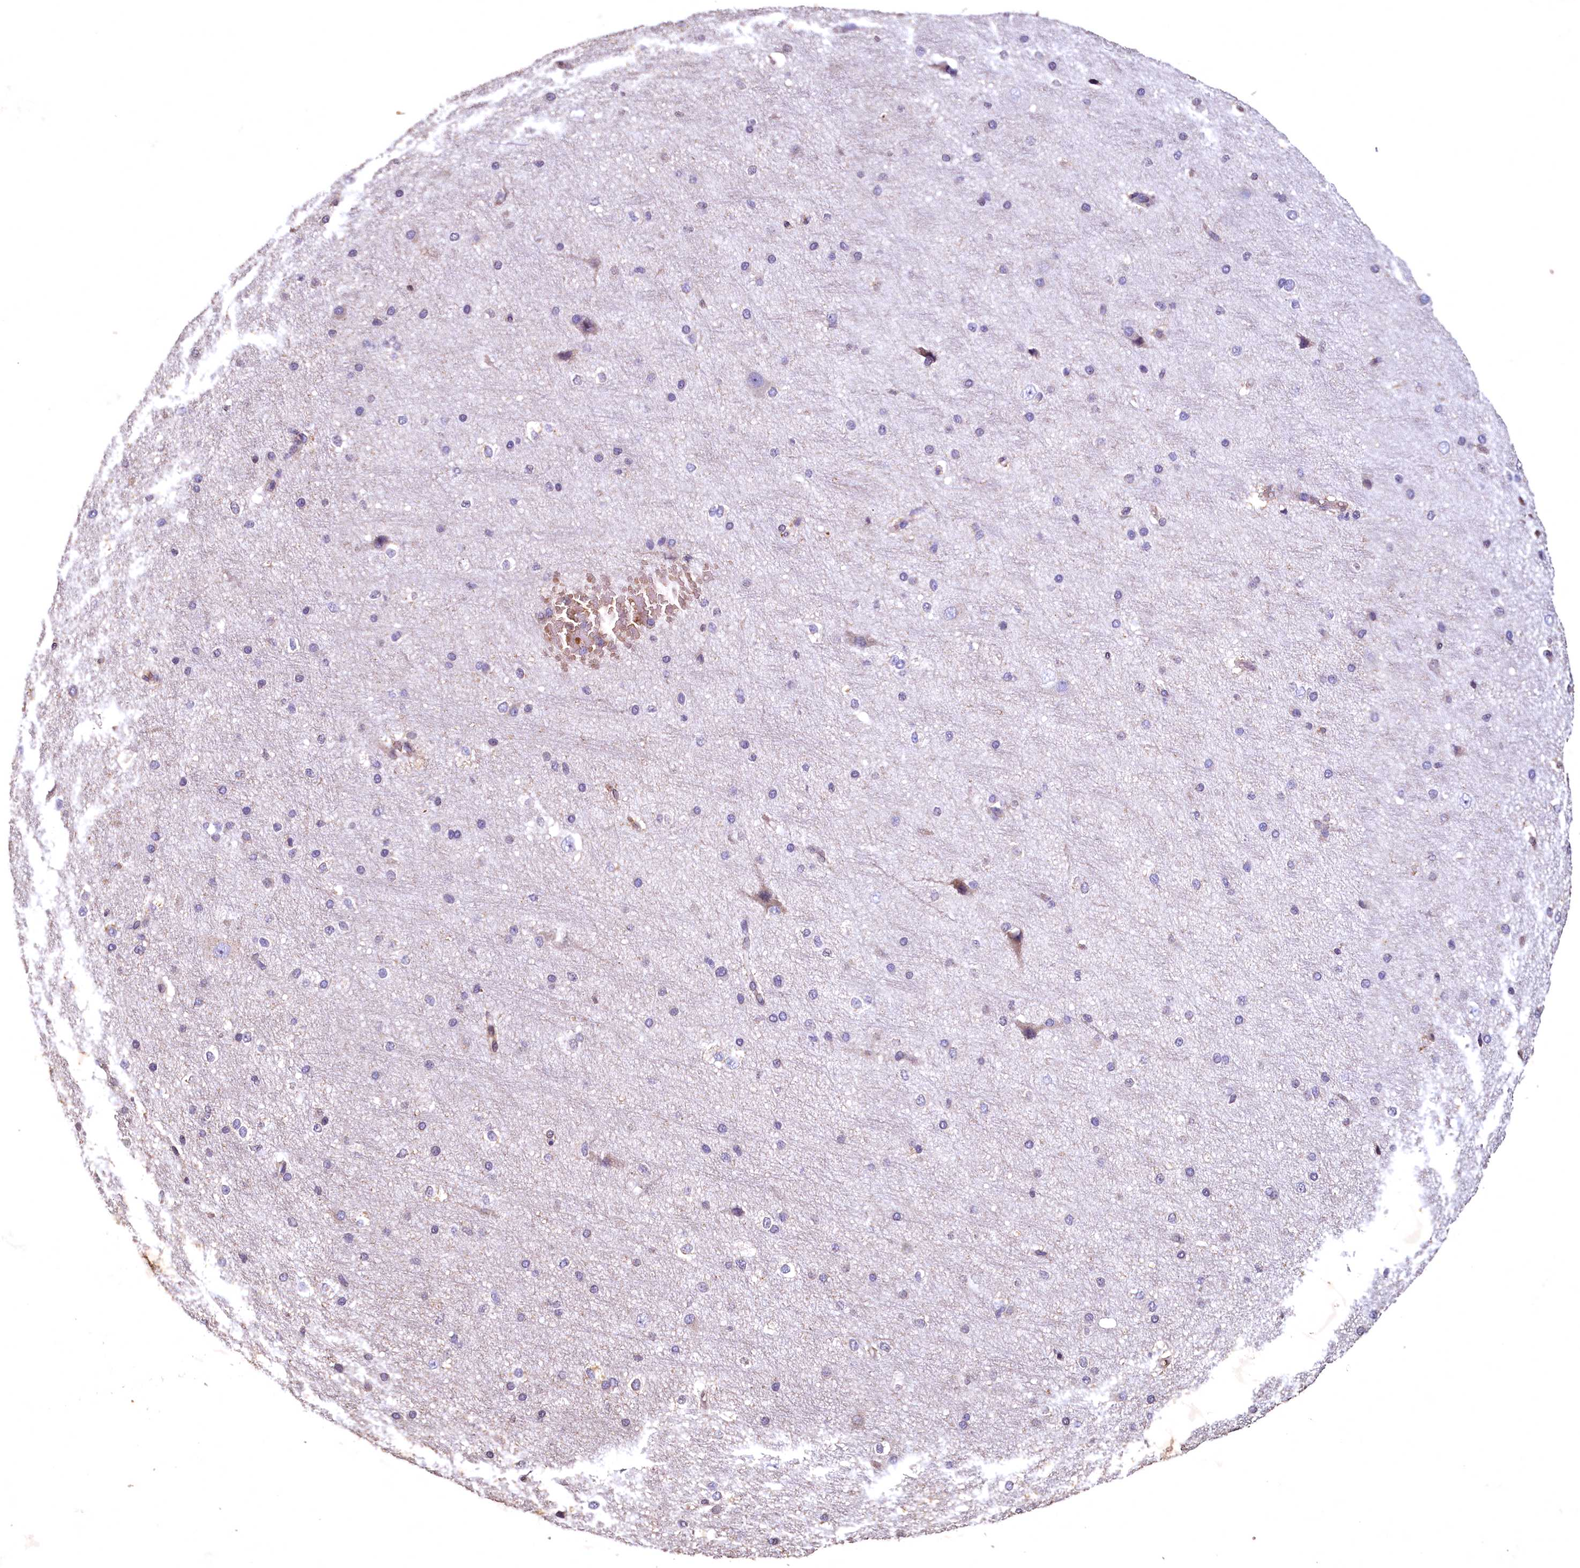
{"staining": {"intensity": "weak", "quantity": ">75%", "location": "cytoplasmic/membranous"}, "tissue": "cerebral cortex", "cell_type": "Endothelial cells", "image_type": "normal", "snomed": [{"axis": "morphology", "description": "Normal tissue, NOS"}, {"axis": "morphology", "description": "Developmental malformation"}, {"axis": "topography", "description": "Cerebral cortex"}], "caption": "A histopathology image of cerebral cortex stained for a protein demonstrates weak cytoplasmic/membranous brown staining in endothelial cells.", "gene": "SPTA1", "patient": {"sex": "female", "age": 30}}